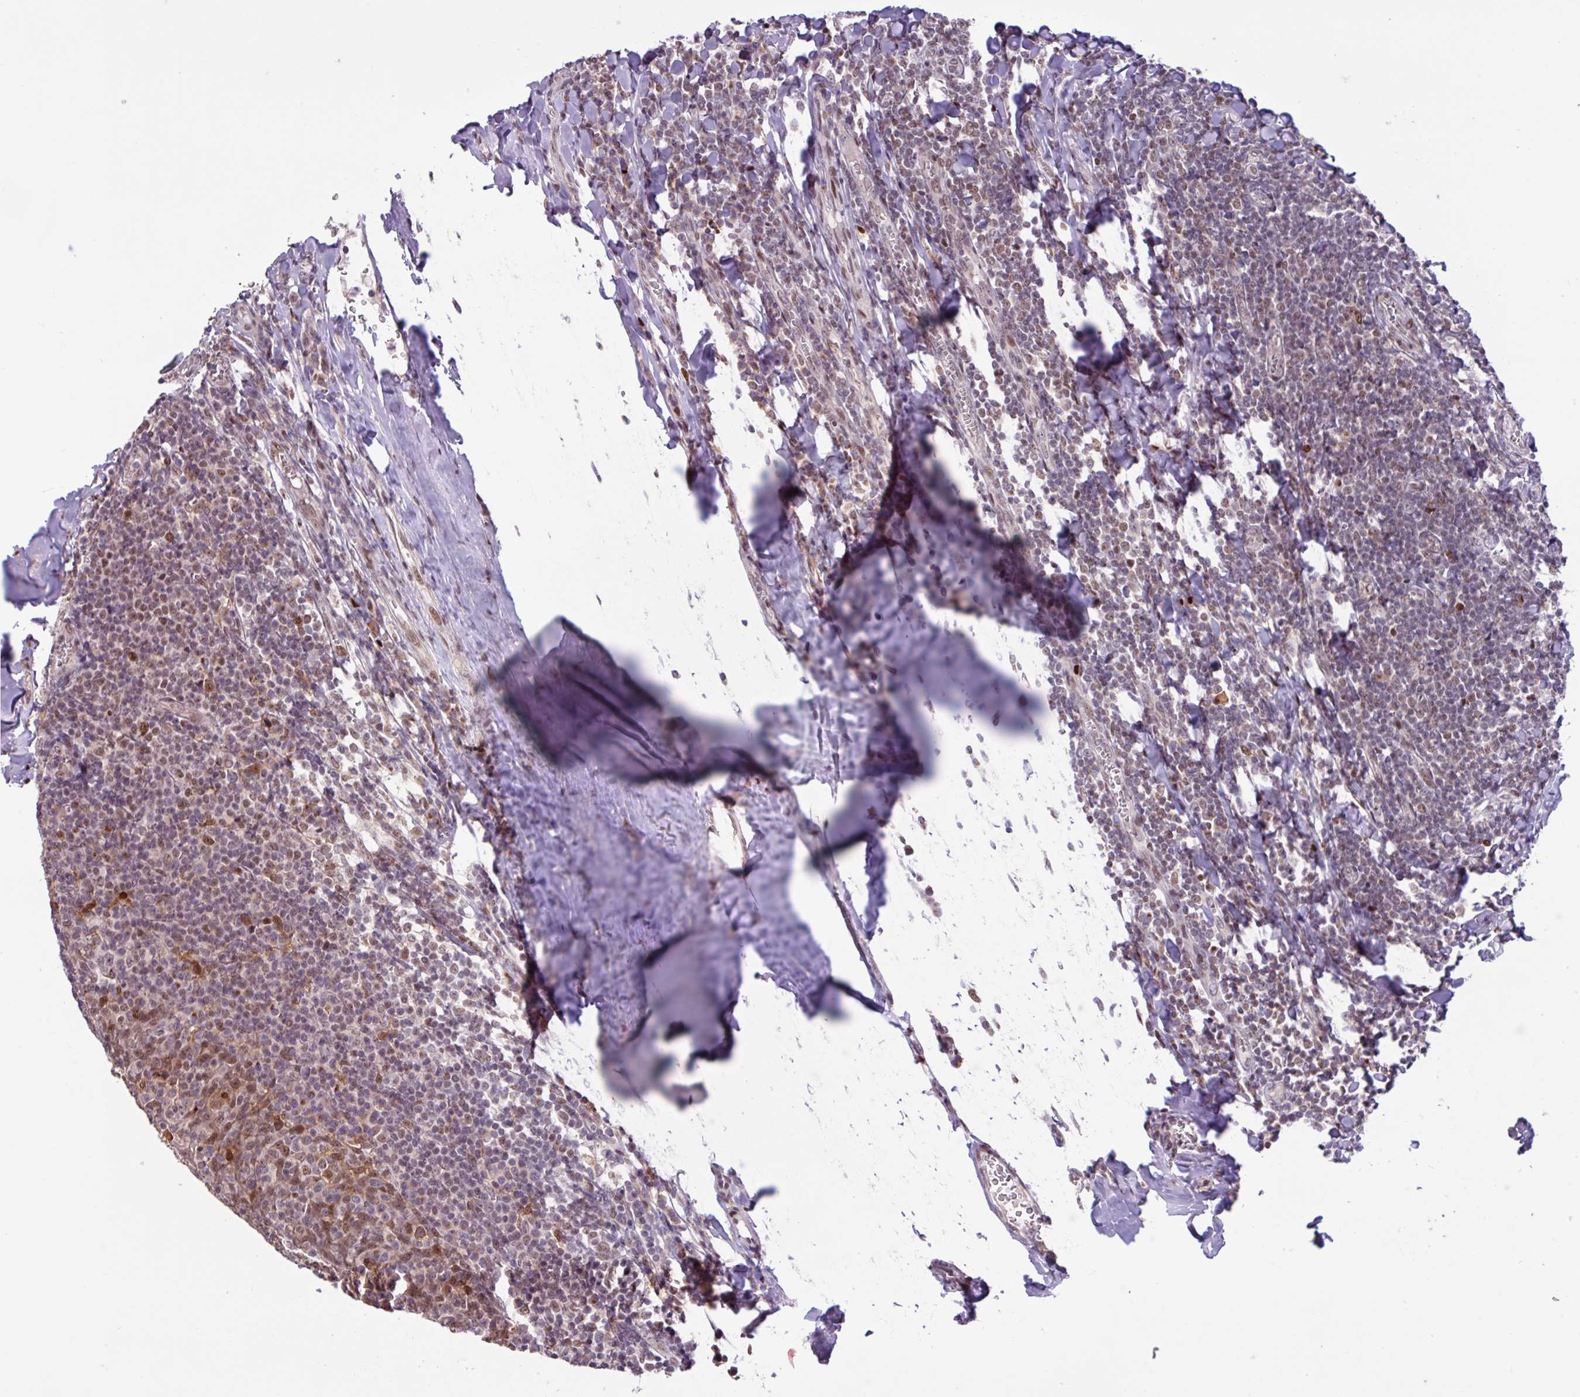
{"staining": {"intensity": "negative", "quantity": "none", "location": "none"}, "tissue": "tonsil", "cell_type": "Germinal center cells", "image_type": "normal", "snomed": [{"axis": "morphology", "description": "Normal tissue, NOS"}, {"axis": "topography", "description": "Tonsil"}], "caption": "An immunohistochemistry histopathology image of unremarkable tonsil is shown. There is no staining in germinal center cells of tonsil.", "gene": "BRD3", "patient": {"sex": "male", "age": 27}}